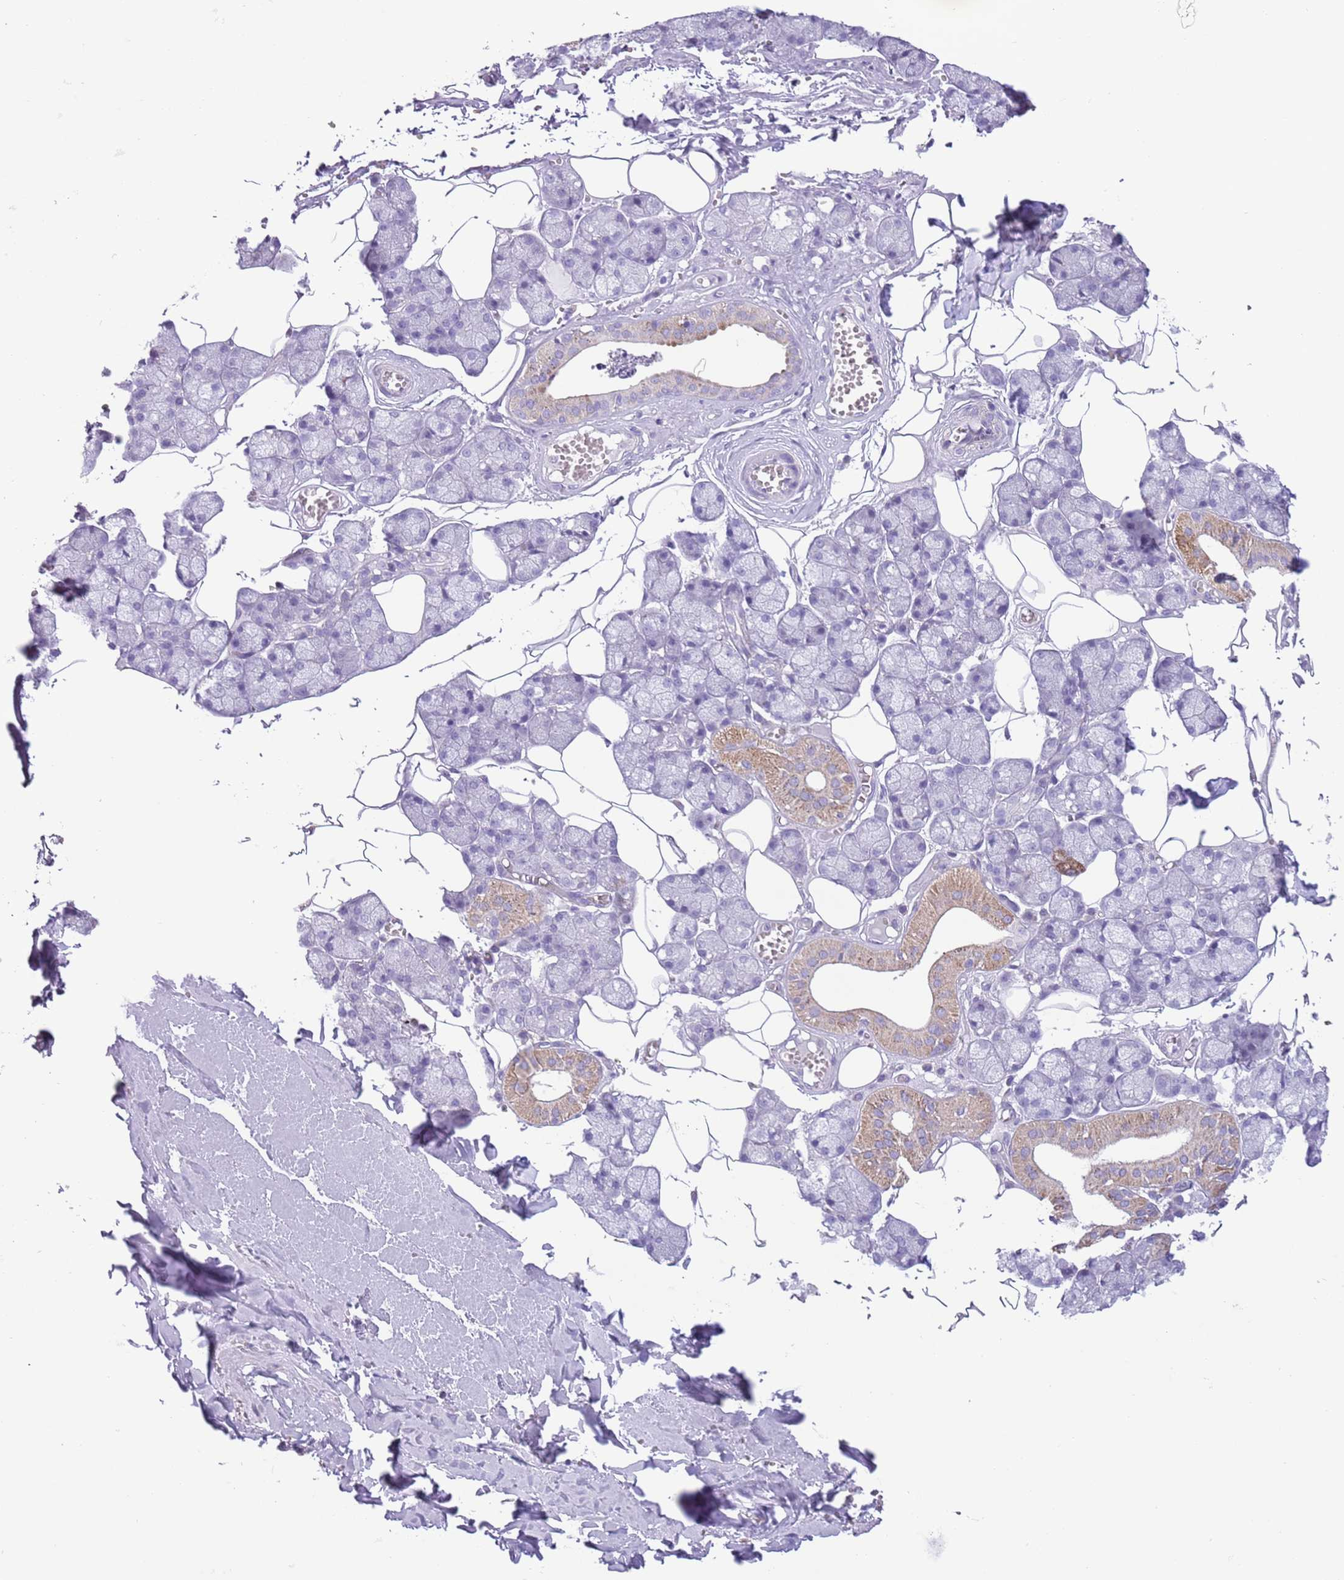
{"staining": {"intensity": "moderate", "quantity": "<25%", "location": "cytoplasmic/membranous"}, "tissue": "salivary gland", "cell_type": "Glandular cells", "image_type": "normal", "snomed": [{"axis": "morphology", "description": "Normal tissue, NOS"}, {"axis": "topography", "description": "Salivary gland"}], "caption": "Benign salivary gland was stained to show a protein in brown. There is low levels of moderate cytoplasmic/membranous expression in about <25% of glandular cells. The staining was performed using DAB (3,3'-diaminobenzidine), with brown indicating positive protein expression. Nuclei are stained blue with hematoxylin.", "gene": "ZNF697", "patient": {"sex": "male", "age": 62}}